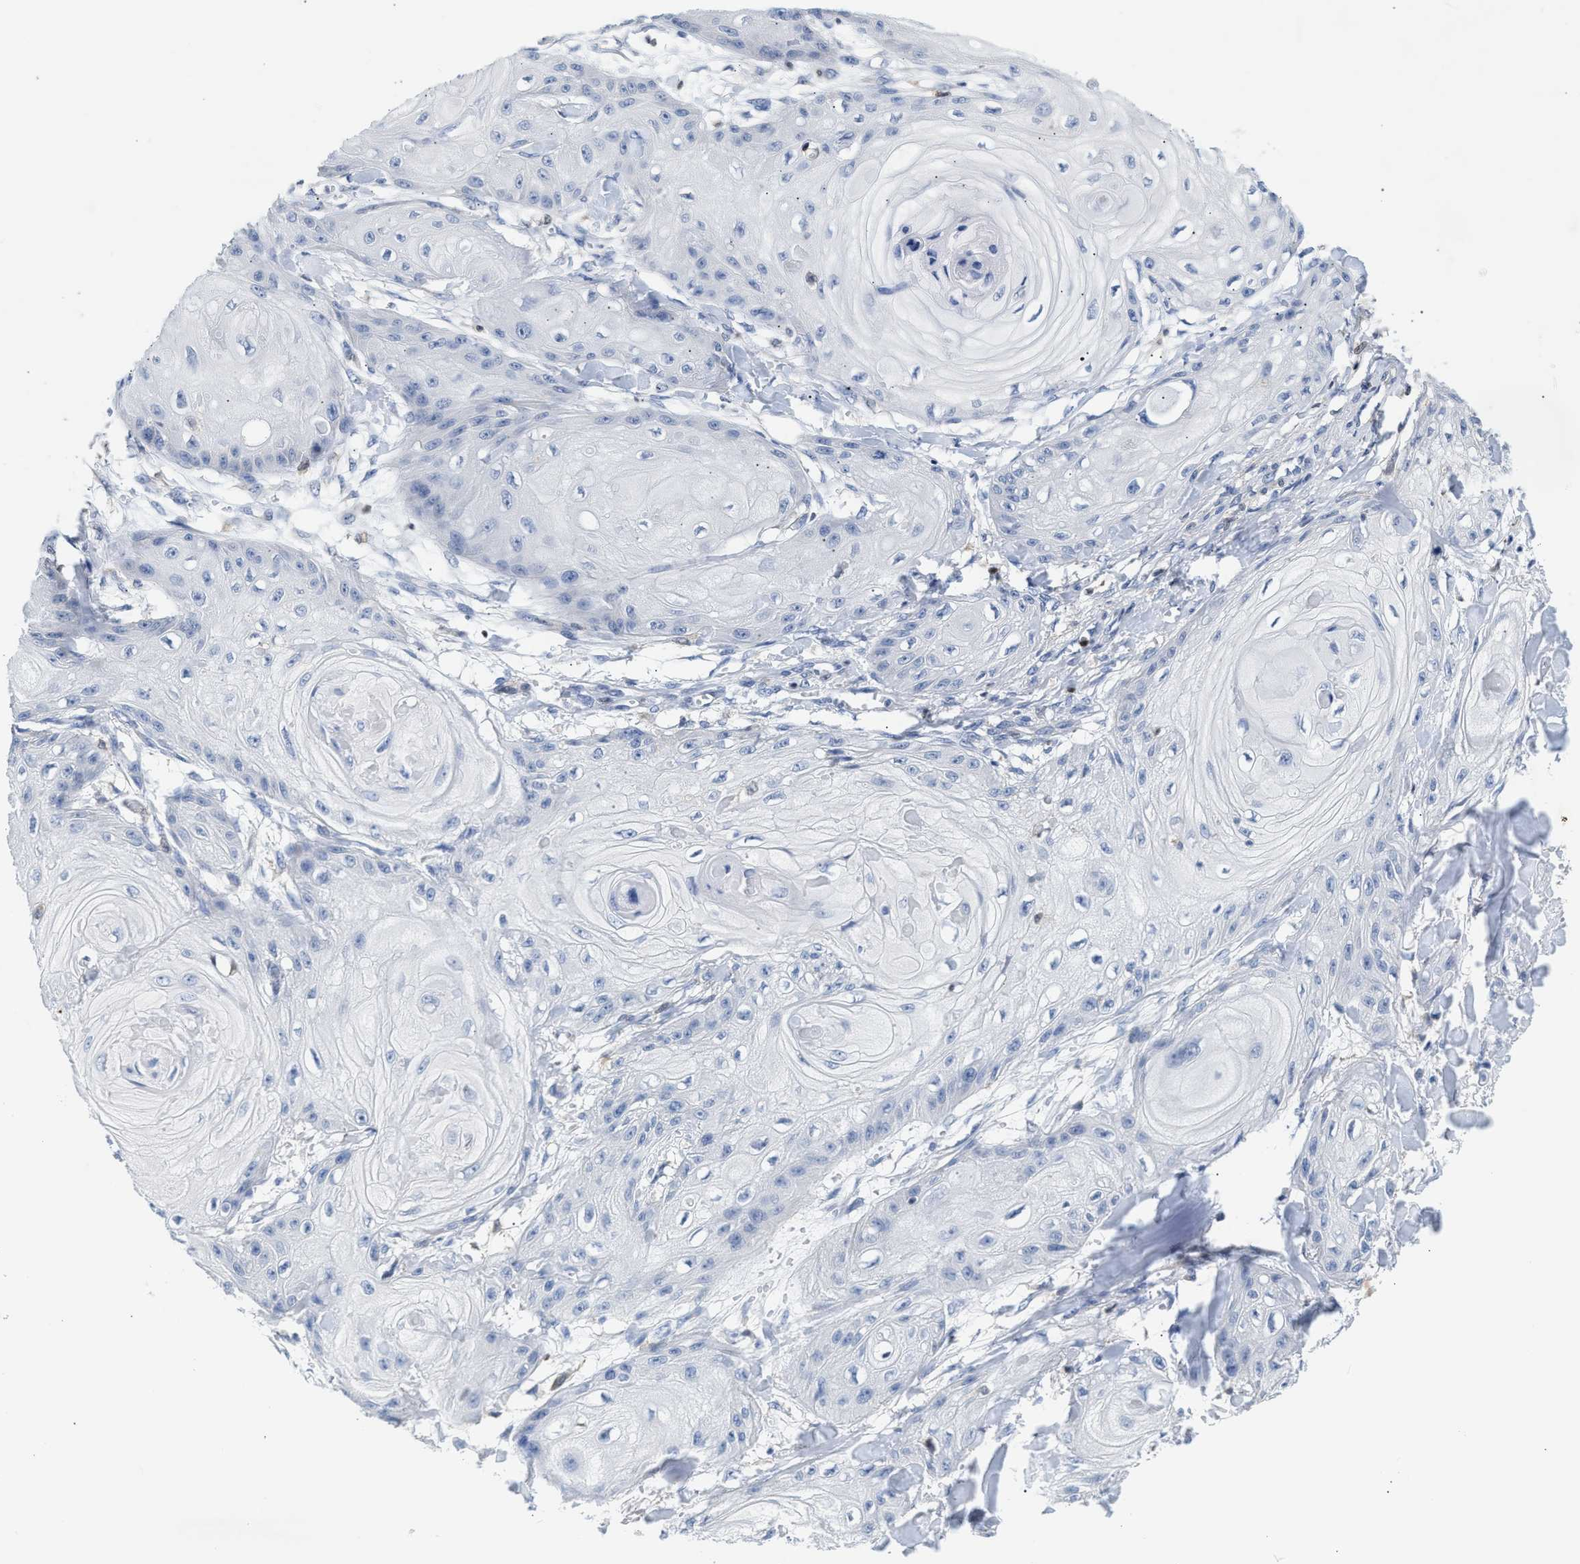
{"staining": {"intensity": "negative", "quantity": "none", "location": "none"}, "tissue": "skin cancer", "cell_type": "Tumor cells", "image_type": "cancer", "snomed": [{"axis": "morphology", "description": "Squamous cell carcinoma, NOS"}, {"axis": "topography", "description": "Skin"}], "caption": "A high-resolution micrograph shows immunohistochemistry staining of skin cancer, which demonstrates no significant positivity in tumor cells. The staining was performed using DAB to visualize the protein expression in brown, while the nuclei were stained in blue with hematoxylin (Magnification: 20x).", "gene": "SLIT2", "patient": {"sex": "male", "age": 74}}